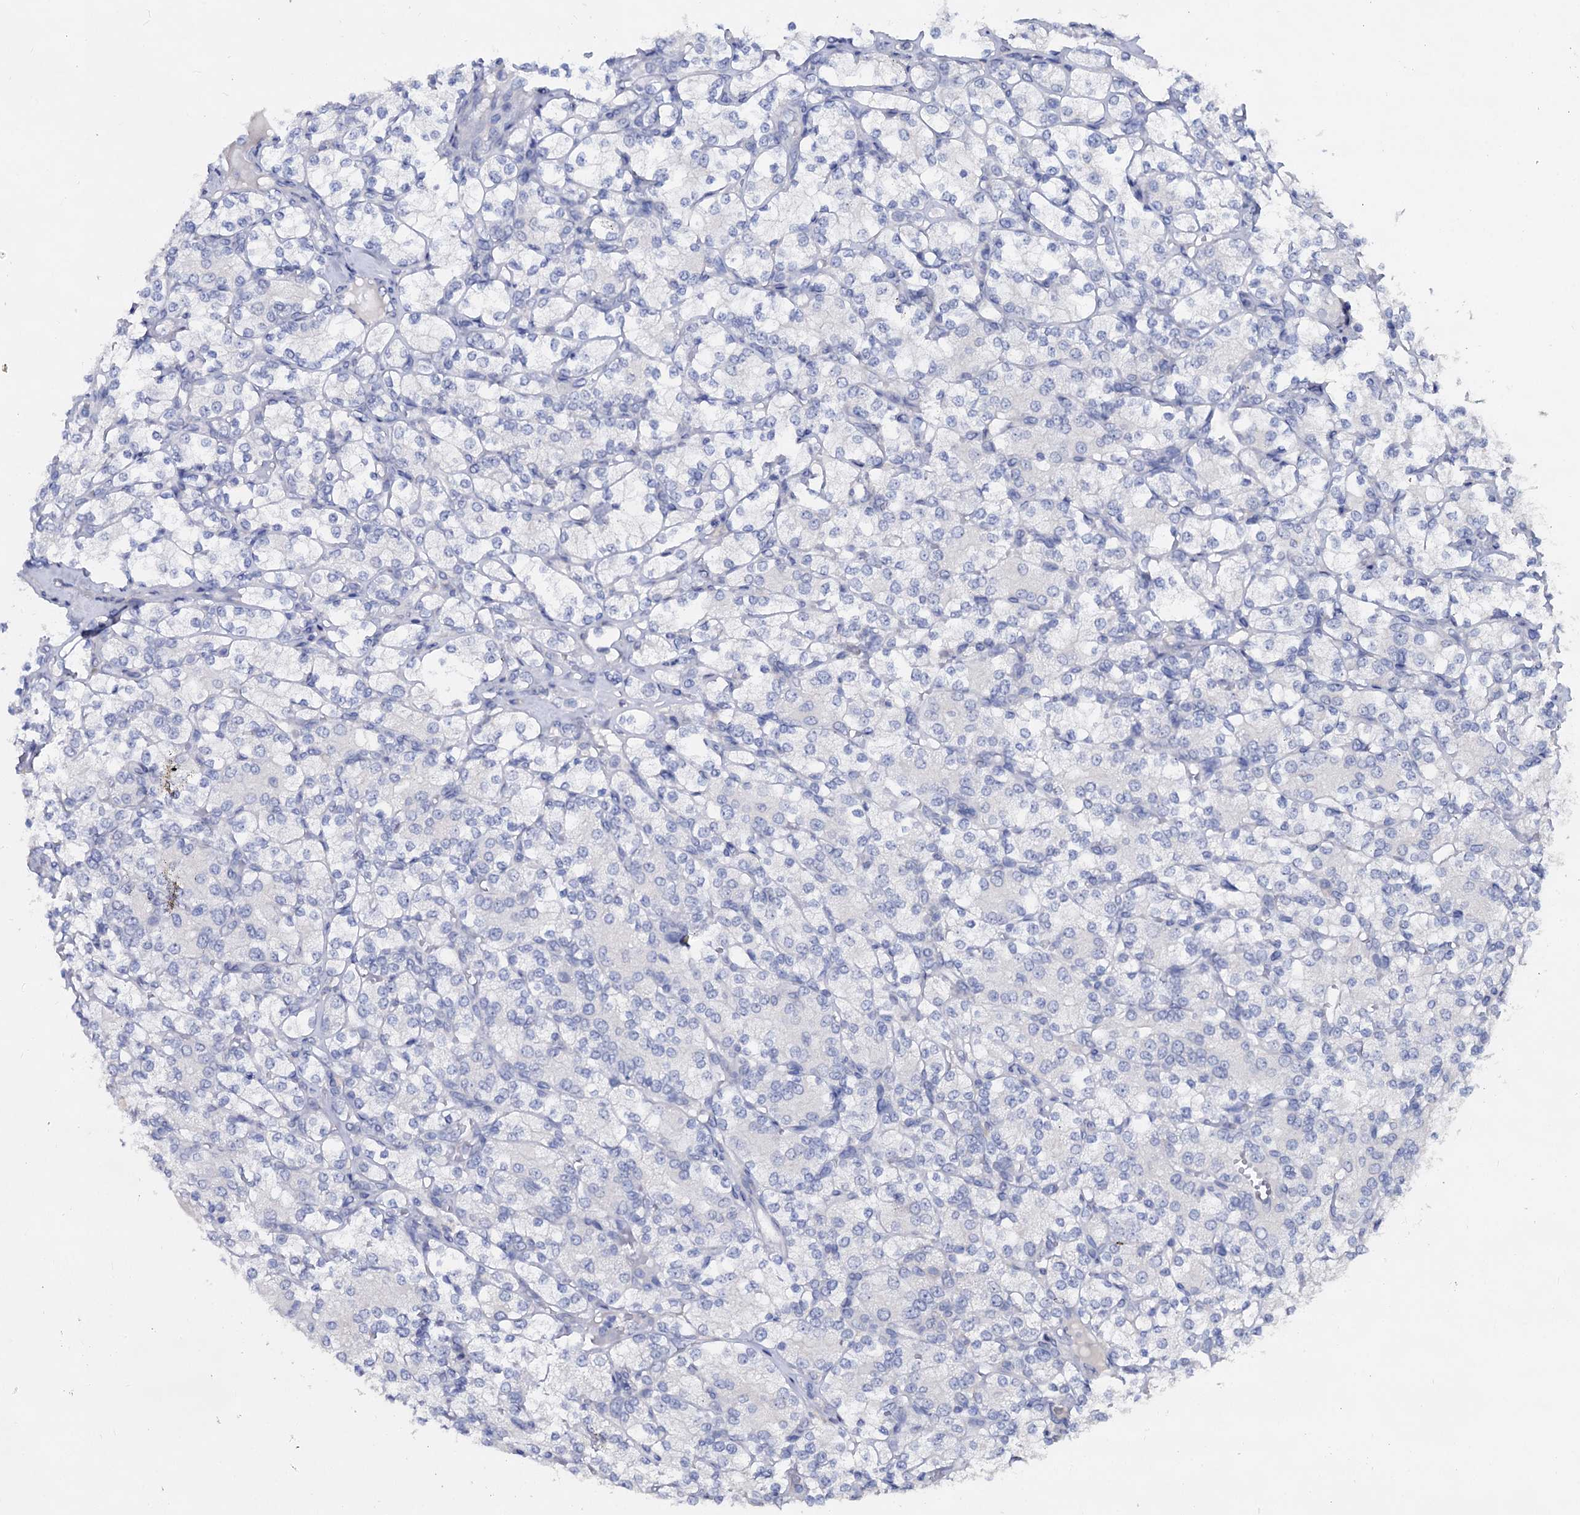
{"staining": {"intensity": "negative", "quantity": "none", "location": "none"}, "tissue": "renal cancer", "cell_type": "Tumor cells", "image_type": "cancer", "snomed": [{"axis": "morphology", "description": "Adenocarcinoma, NOS"}, {"axis": "topography", "description": "Kidney"}], "caption": "There is no significant positivity in tumor cells of adenocarcinoma (renal).", "gene": "CAPRIN2", "patient": {"sex": "male", "age": 77}}